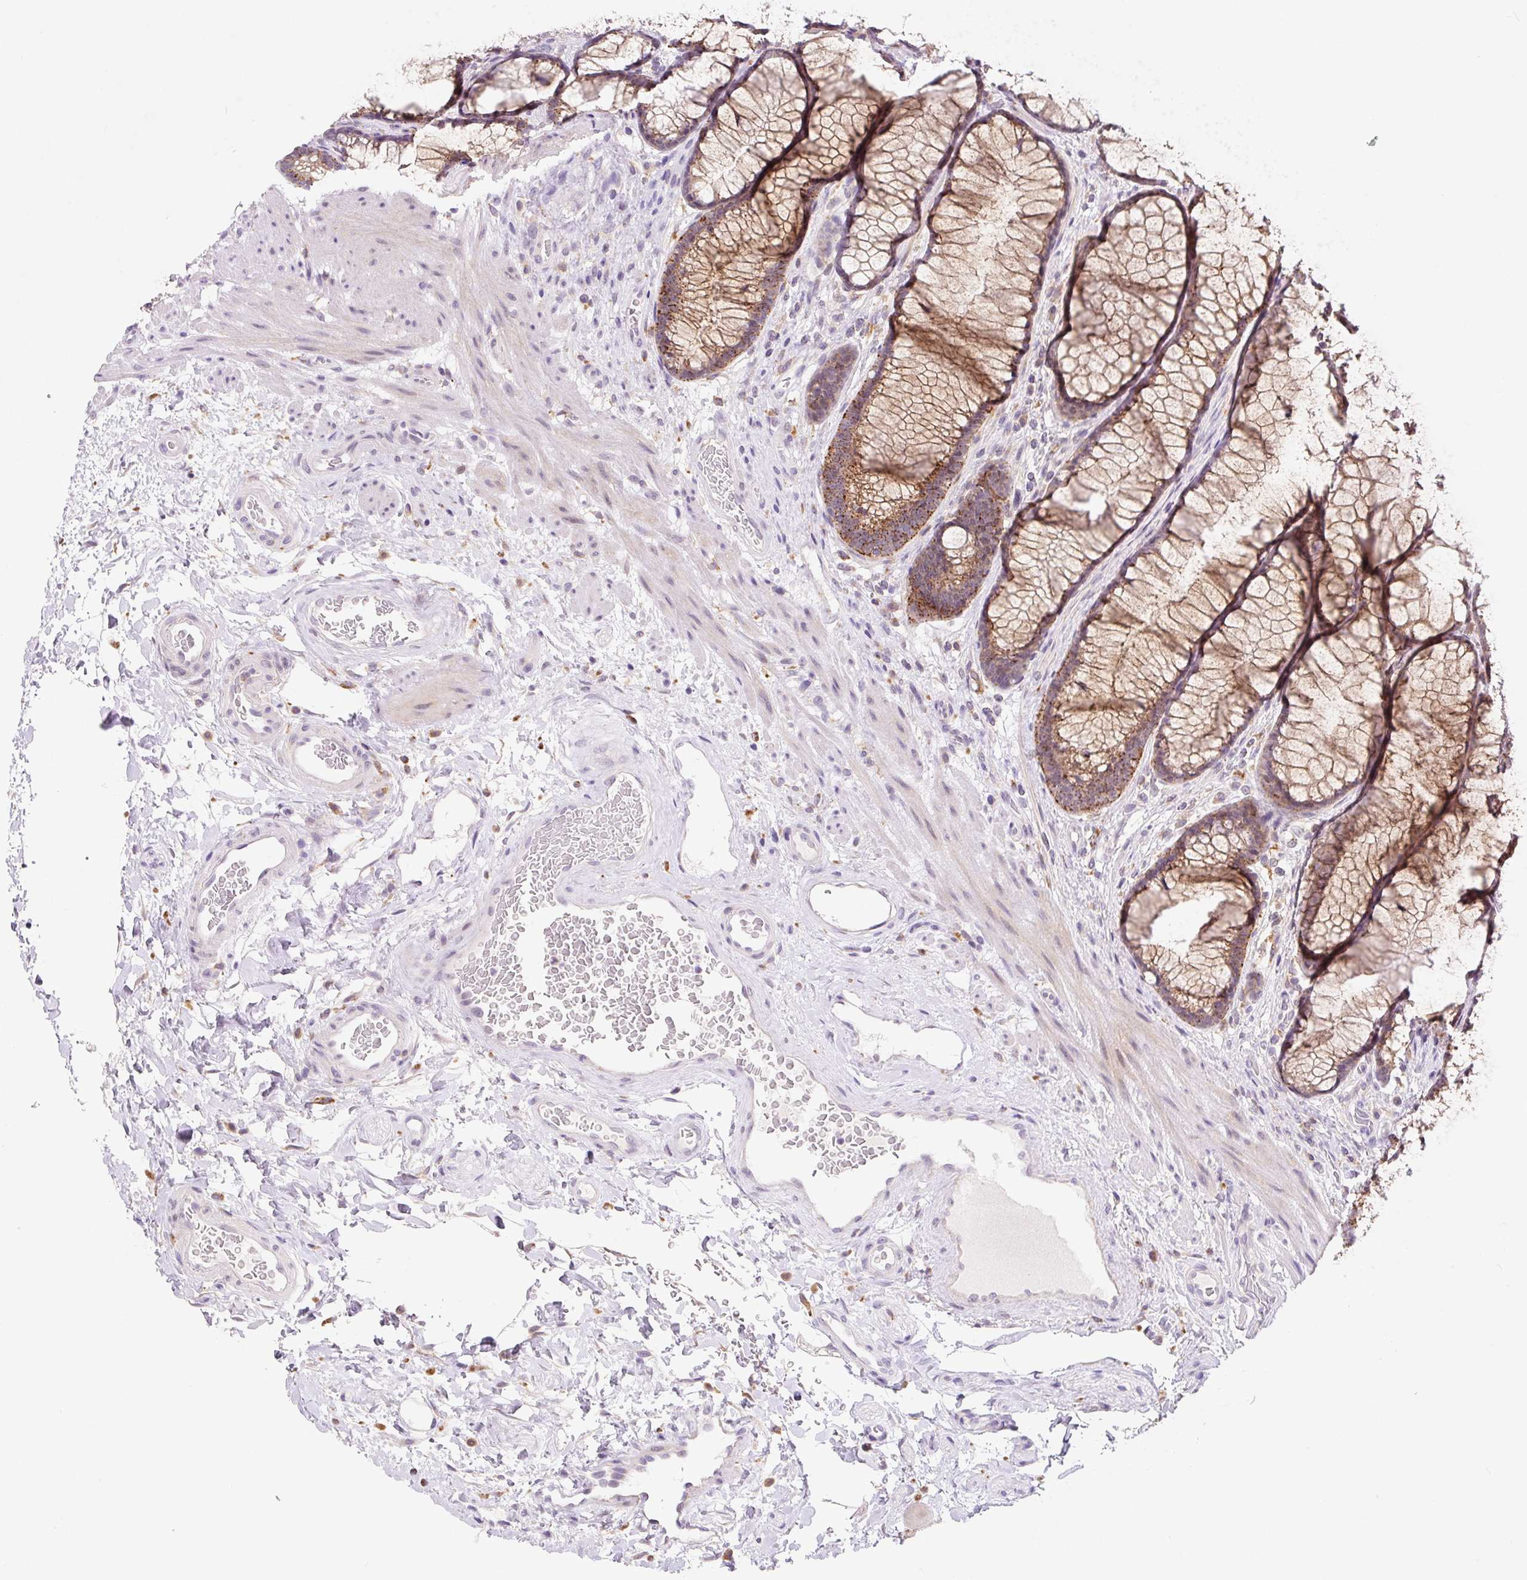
{"staining": {"intensity": "negative", "quantity": "none", "location": "none"}, "tissue": "colon", "cell_type": "Endothelial cells", "image_type": "normal", "snomed": [{"axis": "morphology", "description": "Normal tissue, NOS"}, {"axis": "topography", "description": "Colon"}], "caption": "IHC histopathology image of benign colon stained for a protein (brown), which exhibits no positivity in endothelial cells. The staining was performed using DAB to visualize the protein expression in brown, while the nuclei were stained in blue with hematoxylin (Magnification: 20x).", "gene": "CEBPZOS", "patient": {"sex": "female", "age": 82}}